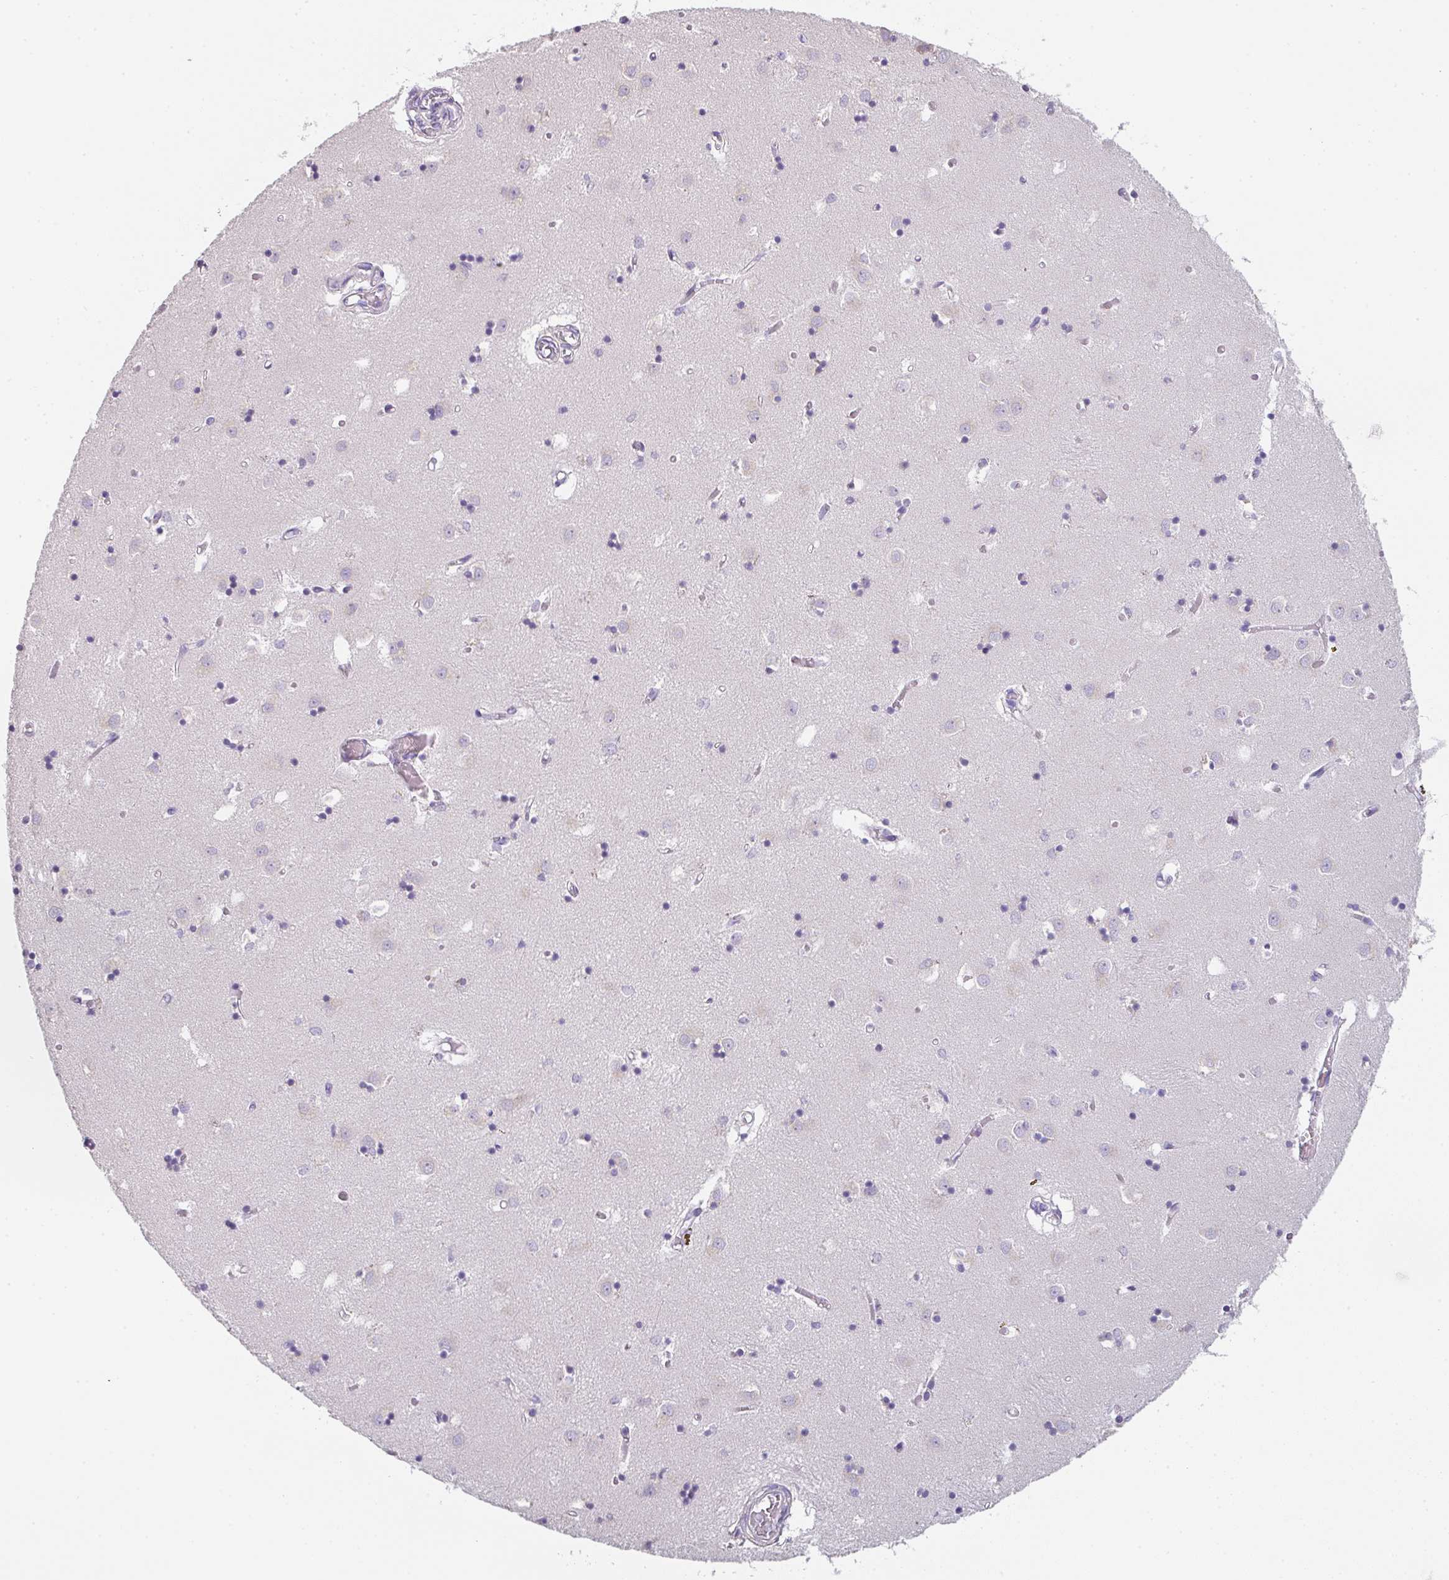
{"staining": {"intensity": "negative", "quantity": "none", "location": "none"}, "tissue": "caudate", "cell_type": "Glial cells", "image_type": "normal", "snomed": [{"axis": "morphology", "description": "Normal tissue, NOS"}, {"axis": "topography", "description": "Lateral ventricle wall"}], "caption": "A high-resolution micrograph shows immunohistochemistry (IHC) staining of normal caudate, which displays no significant staining in glial cells.", "gene": "ZNF215", "patient": {"sex": "male", "age": 70}}